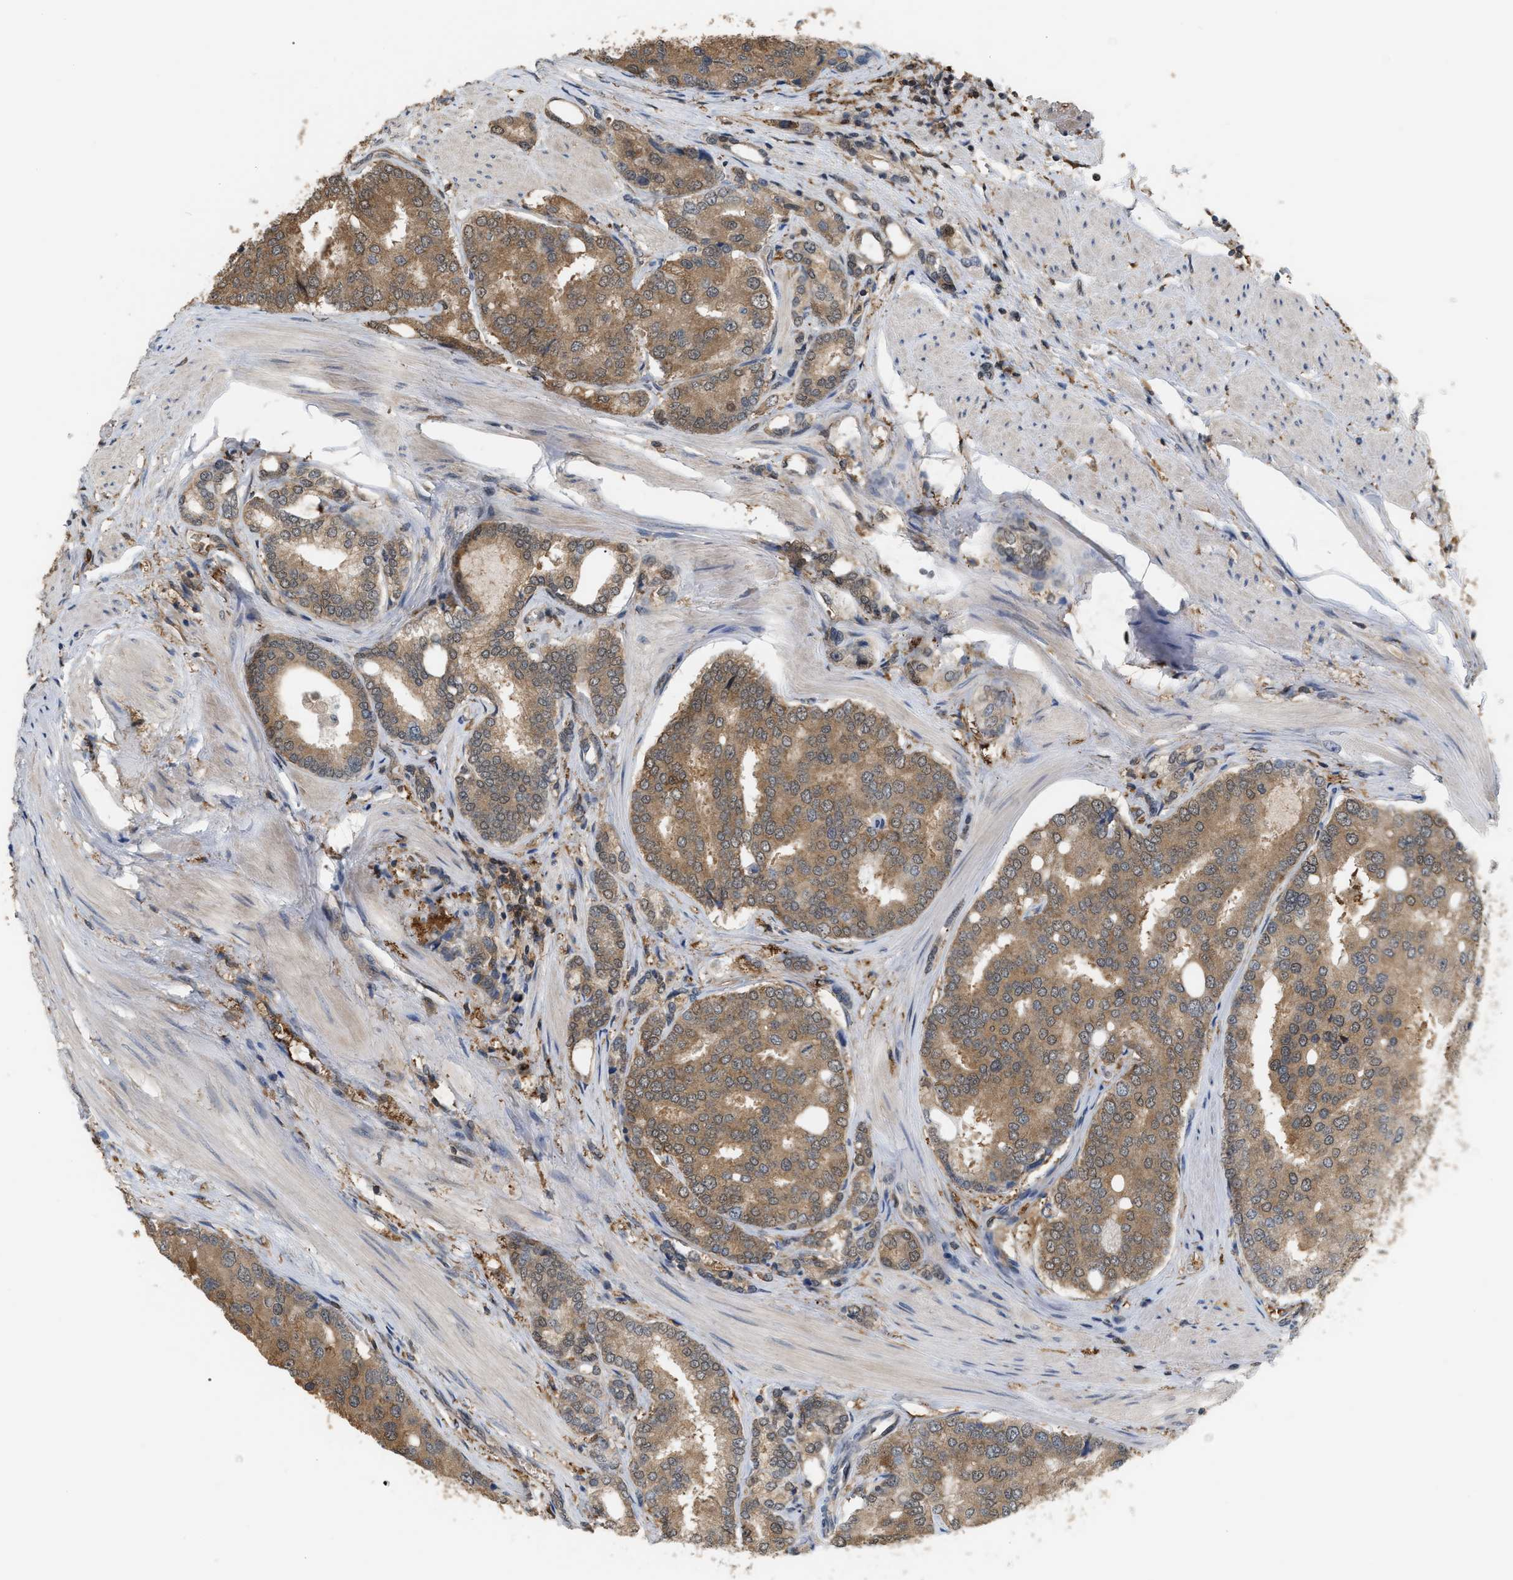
{"staining": {"intensity": "moderate", "quantity": ">75%", "location": "cytoplasmic/membranous"}, "tissue": "prostate cancer", "cell_type": "Tumor cells", "image_type": "cancer", "snomed": [{"axis": "morphology", "description": "Adenocarcinoma, High grade"}, {"axis": "topography", "description": "Prostate"}], "caption": "Protein expression analysis of prostate cancer (high-grade adenocarcinoma) demonstrates moderate cytoplasmic/membranous staining in approximately >75% of tumor cells.", "gene": "MTPN", "patient": {"sex": "male", "age": 50}}